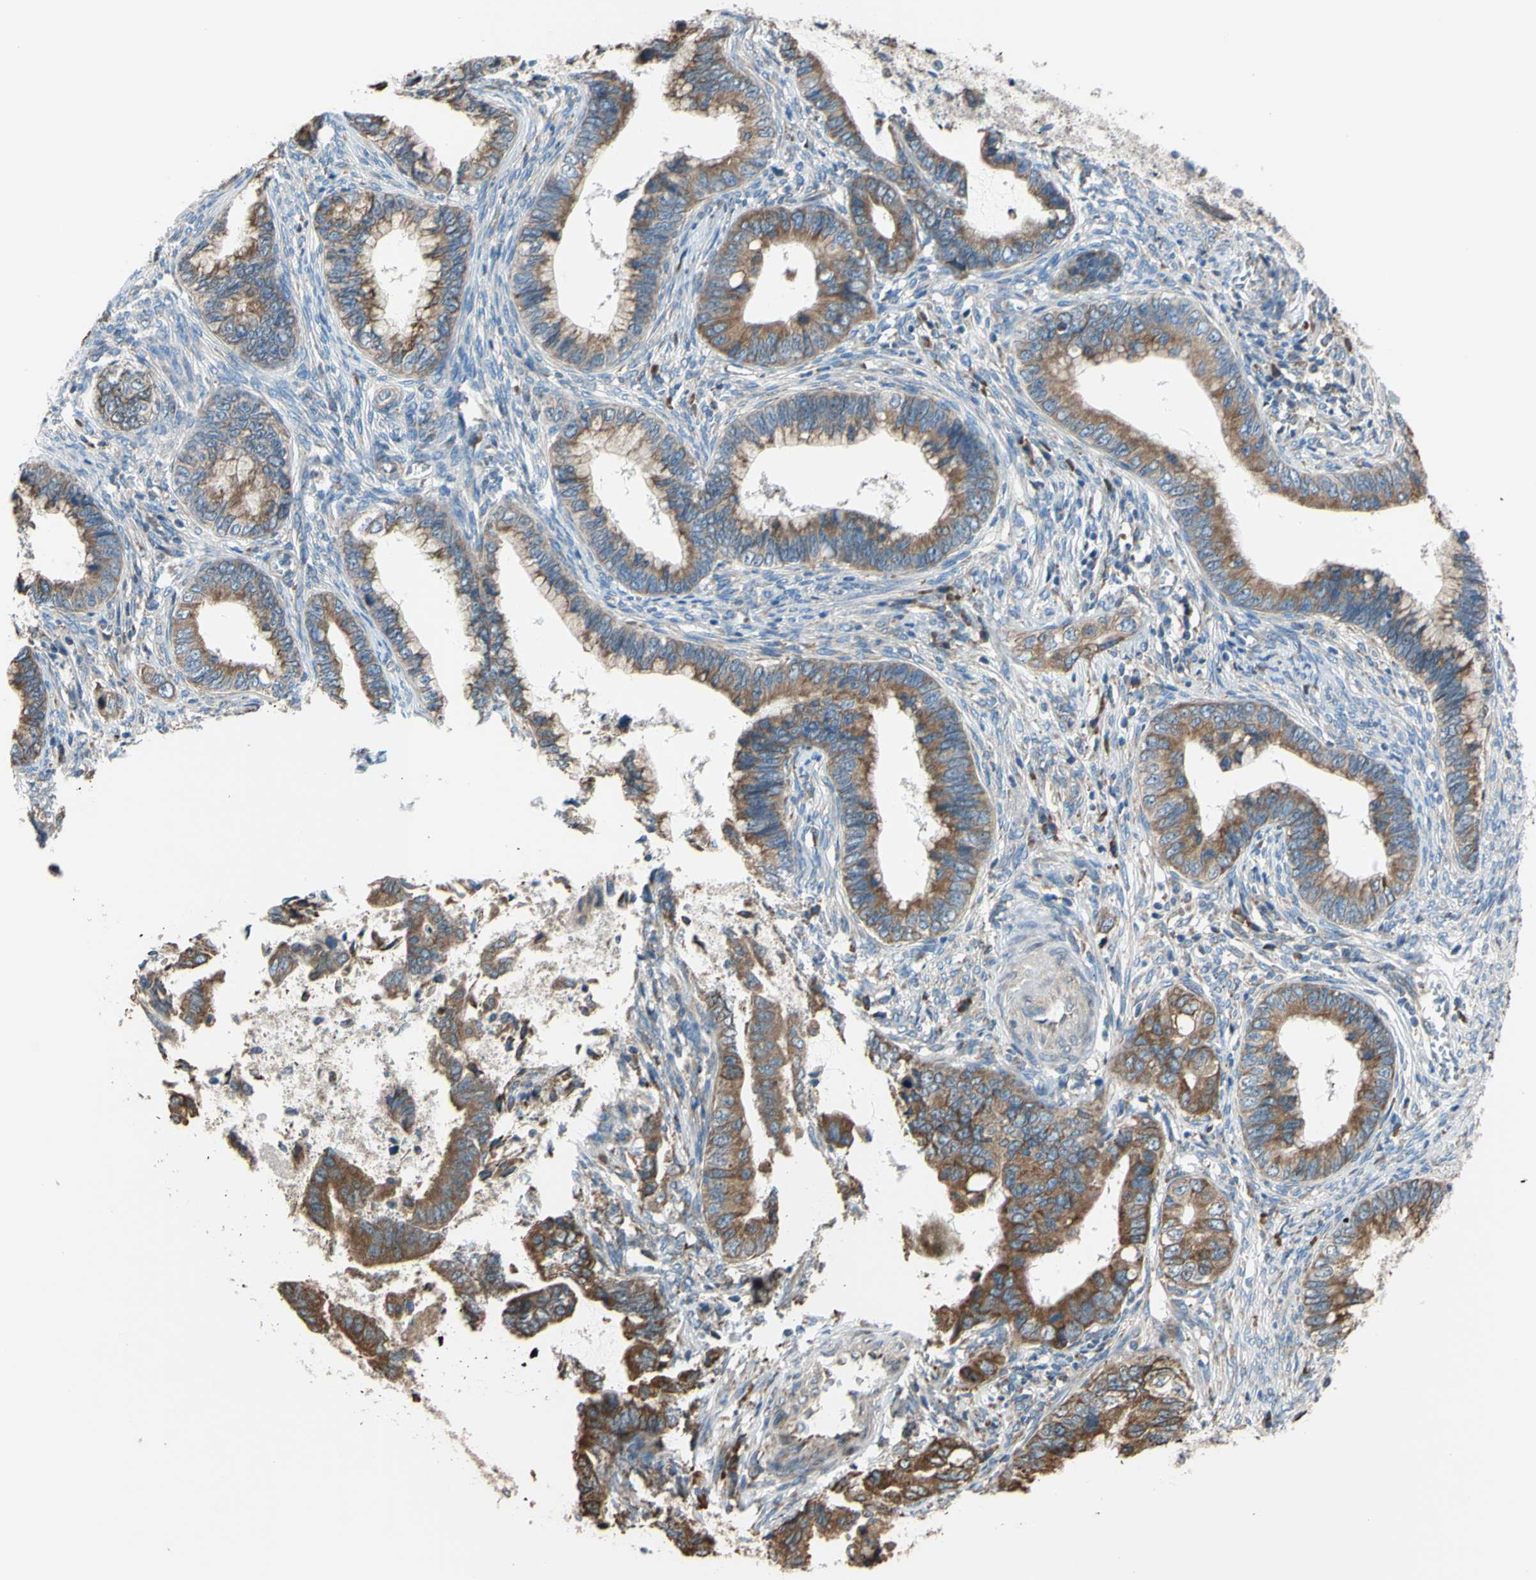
{"staining": {"intensity": "strong", "quantity": ">75%", "location": "cytoplasmic/membranous"}, "tissue": "cervical cancer", "cell_type": "Tumor cells", "image_type": "cancer", "snomed": [{"axis": "morphology", "description": "Adenocarcinoma, NOS"}, {"axis": "topography", "description": "Cervix"}], "caption": "Protein analysis of cervical cancer (adenocarcinoma) tissue shows strong cytoplasmic/membranous expression in approximately >75% of tumor cells. Using DAB (brown) and hematoxylin (blue) stains, captured at high magnification using brightfield microscopy.", "gene": "BMF", "patient": {"sex": "female", "age": 44}}